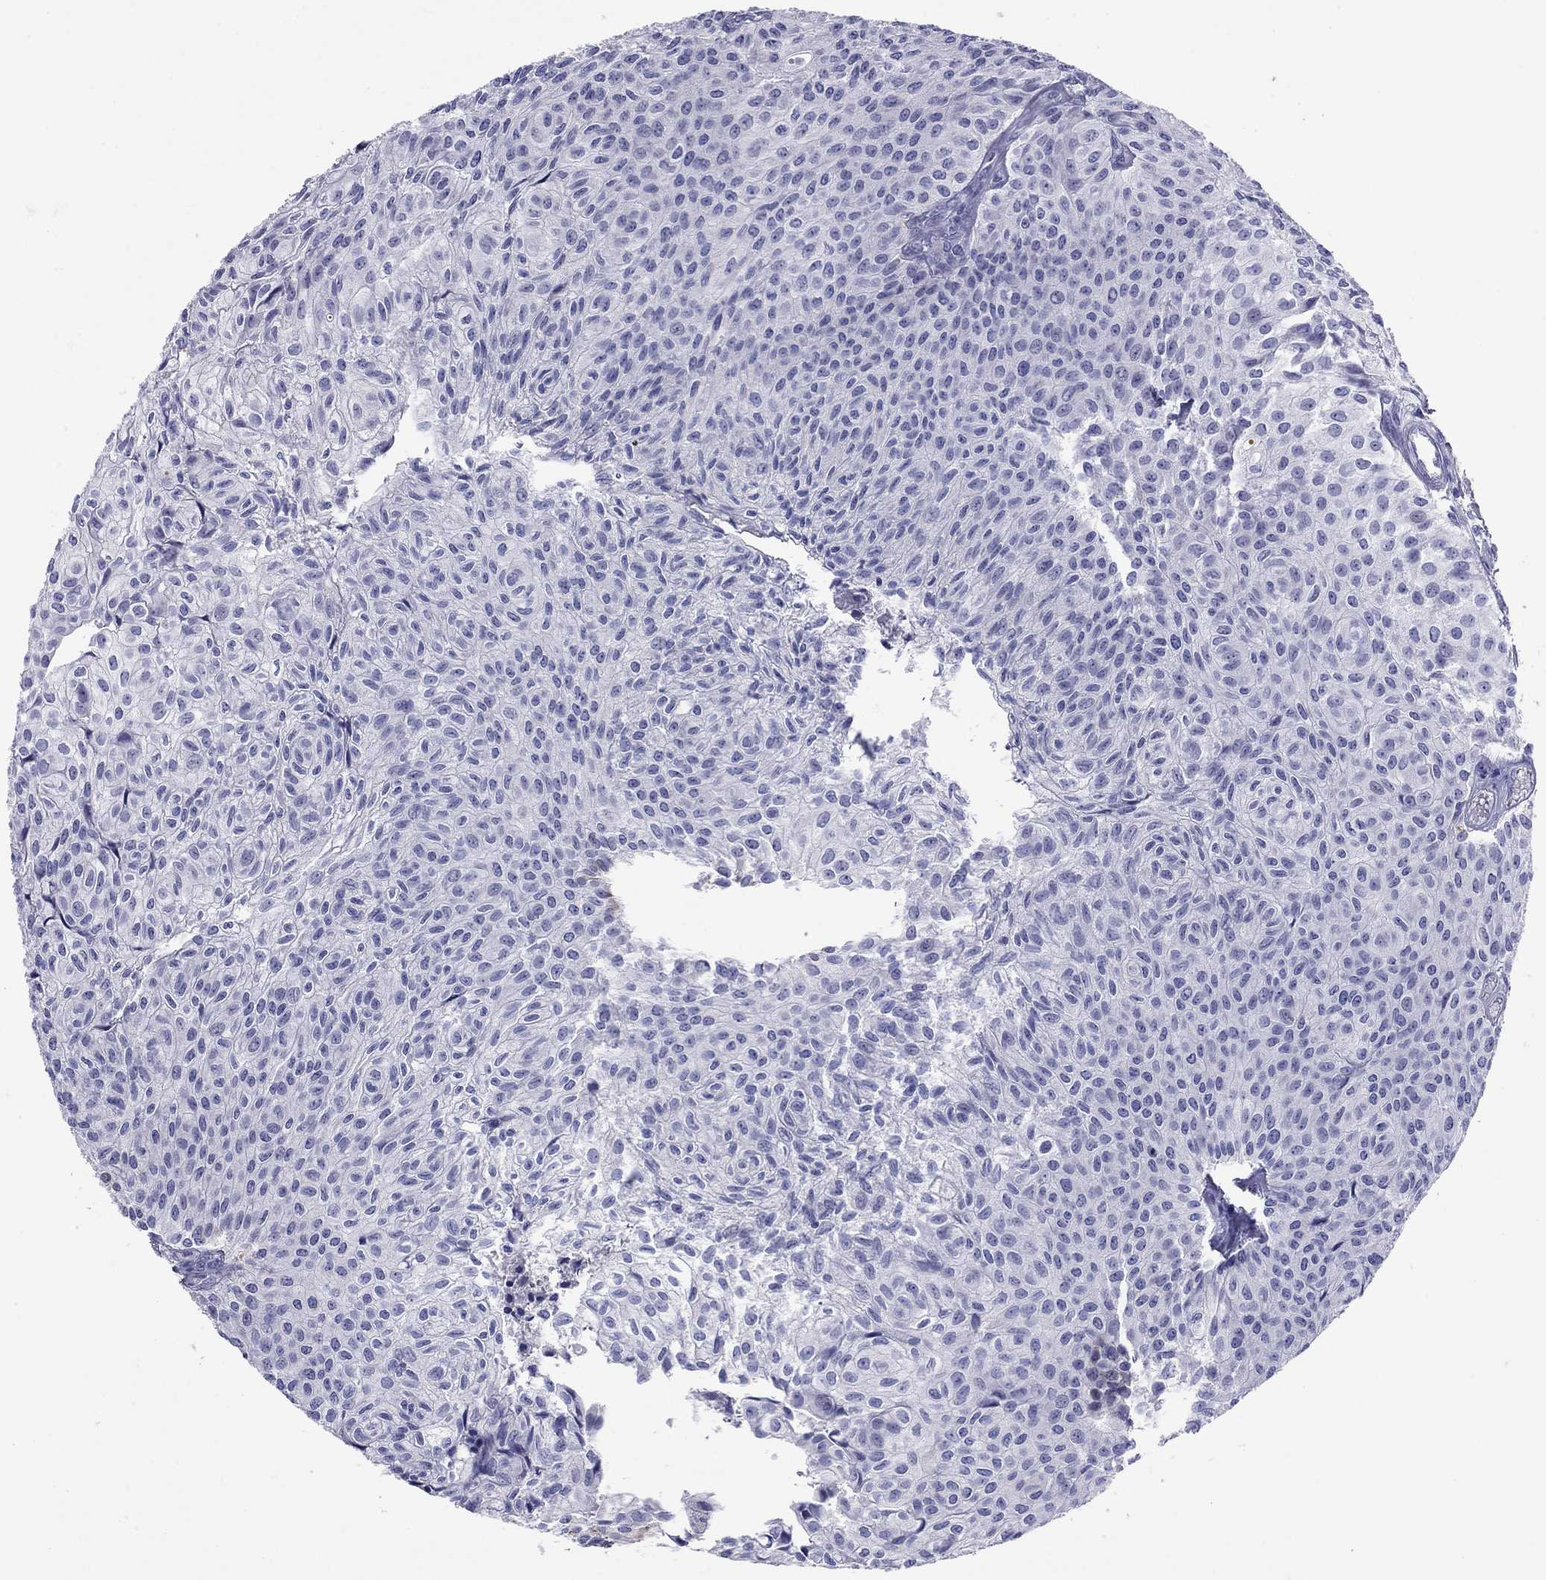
{"staining": {"intensity": "negative", "quantity": "none", "location": "none"}, "tissue": "urothelial cancer", "cell_type": "Tumor cells", "image_type": "cancer", "snomed": [{"axis": "morphology", "description": "Urothelial carcinoma, Low grade"}, {"axis": "topography", "description": "Urinary bladder"}], "caption": "High magnification brightfield microscopy of low-grade urothelial carcinoma stained with DAB (brown) and counterstained with hematoxylin (blue): tumor cells show no significant staining.", "gene": "CMYA5", "patient": {"sex": "male", "age": 89}}